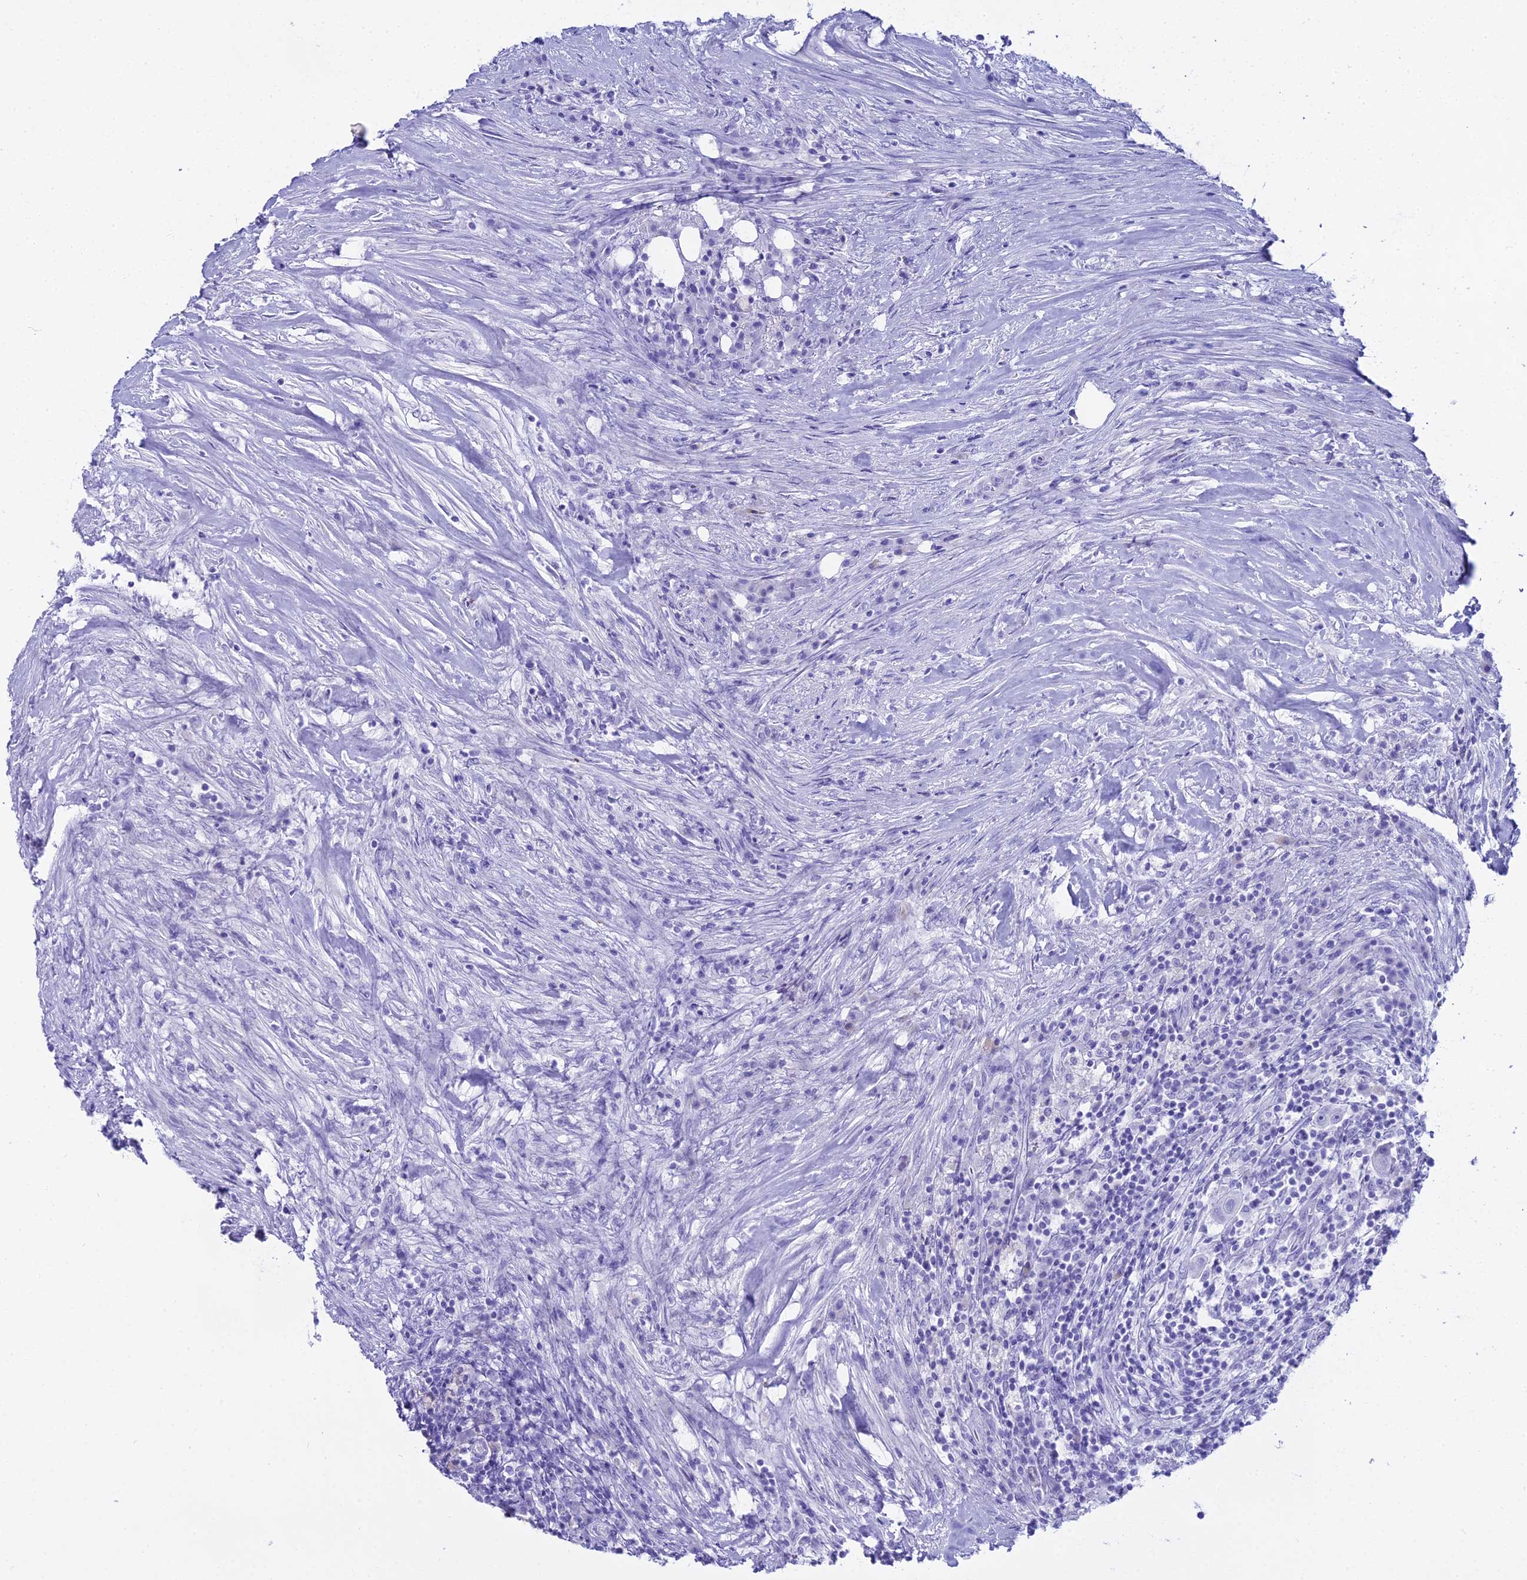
{"staining": {"intensity": "negative", "quantity": "none", "location": "none"}, "tissue": "colorectal cancer", "cell_type": "Tumor cells", "image_type": "cancer", "snomed": [{"axis": "morphology", "description": "Adenocarcinoma, NOS"}, {"axis": "topography", "description": "Colon"}], "caption": "The IHC photomicrograph has no significant positivity in tumor cells of colorectal cancer (adenocarcinoma) tissue.", "gene": "CGB2", "patient": {"sex": "male", "age": 83}}